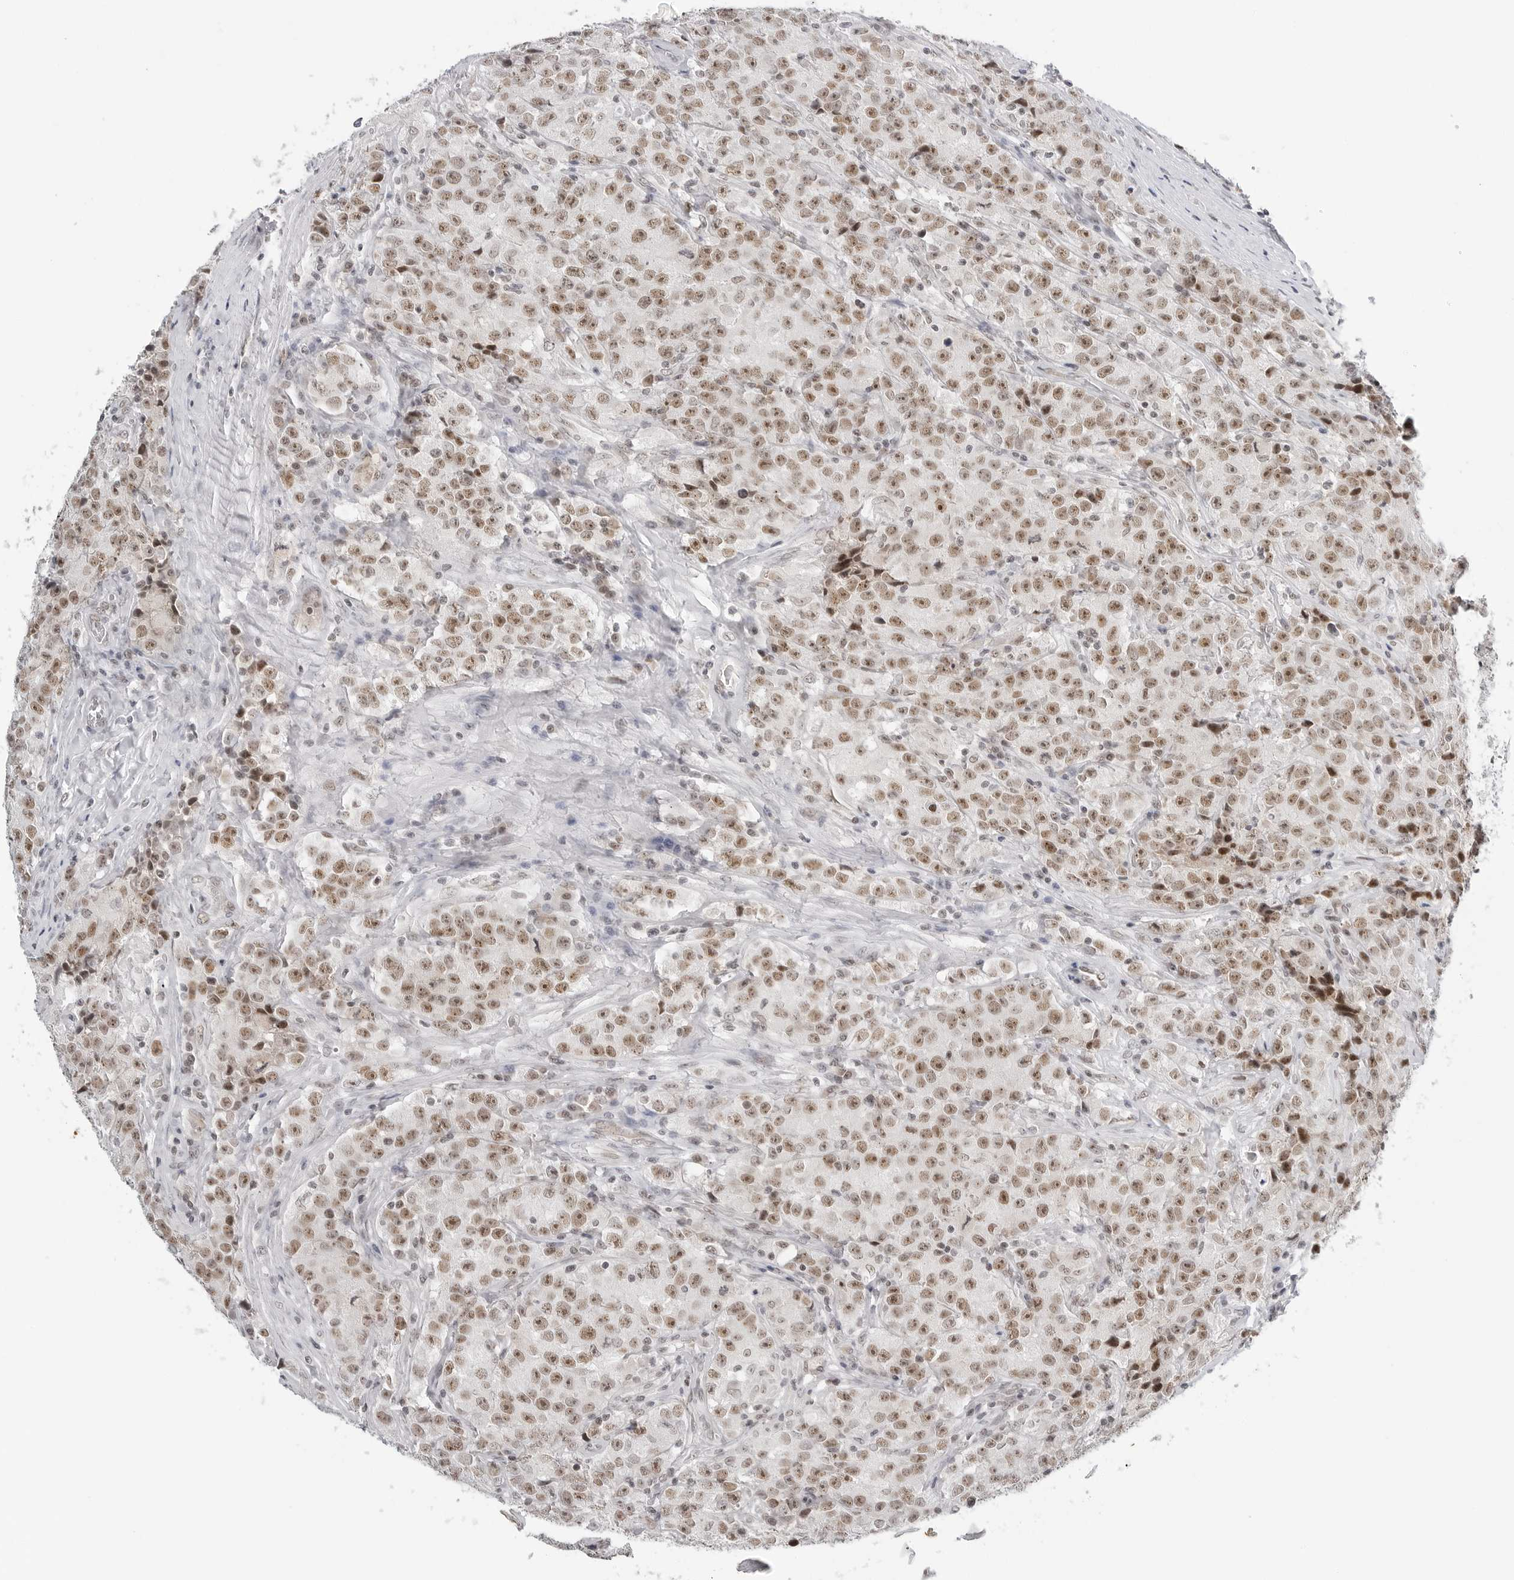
{"staining": {"intensity": "moderate", "quantity": ">75%", "location": "nuclear"}, "tissue": "testis cancer", "cell_type": "Tumor cells", "image_type": "cancer", "snomed": [{"axis": "morphology", "description": "Seminoma, NOS"}, {"axis": "morphology", "description": "Carcinoma, Embryonal, NOS"}, {"axis": "topography", "description": "Testis"}], "caption": "DAB (3,3'-diaminobenzidine) immunohistochemical staining of testis embryonal carcinoma shows moderate nuclear protein positivity in about >75% of tumor cells.", "gene": "WRAP53", "patient": {"sex": "male", "age": 43}}